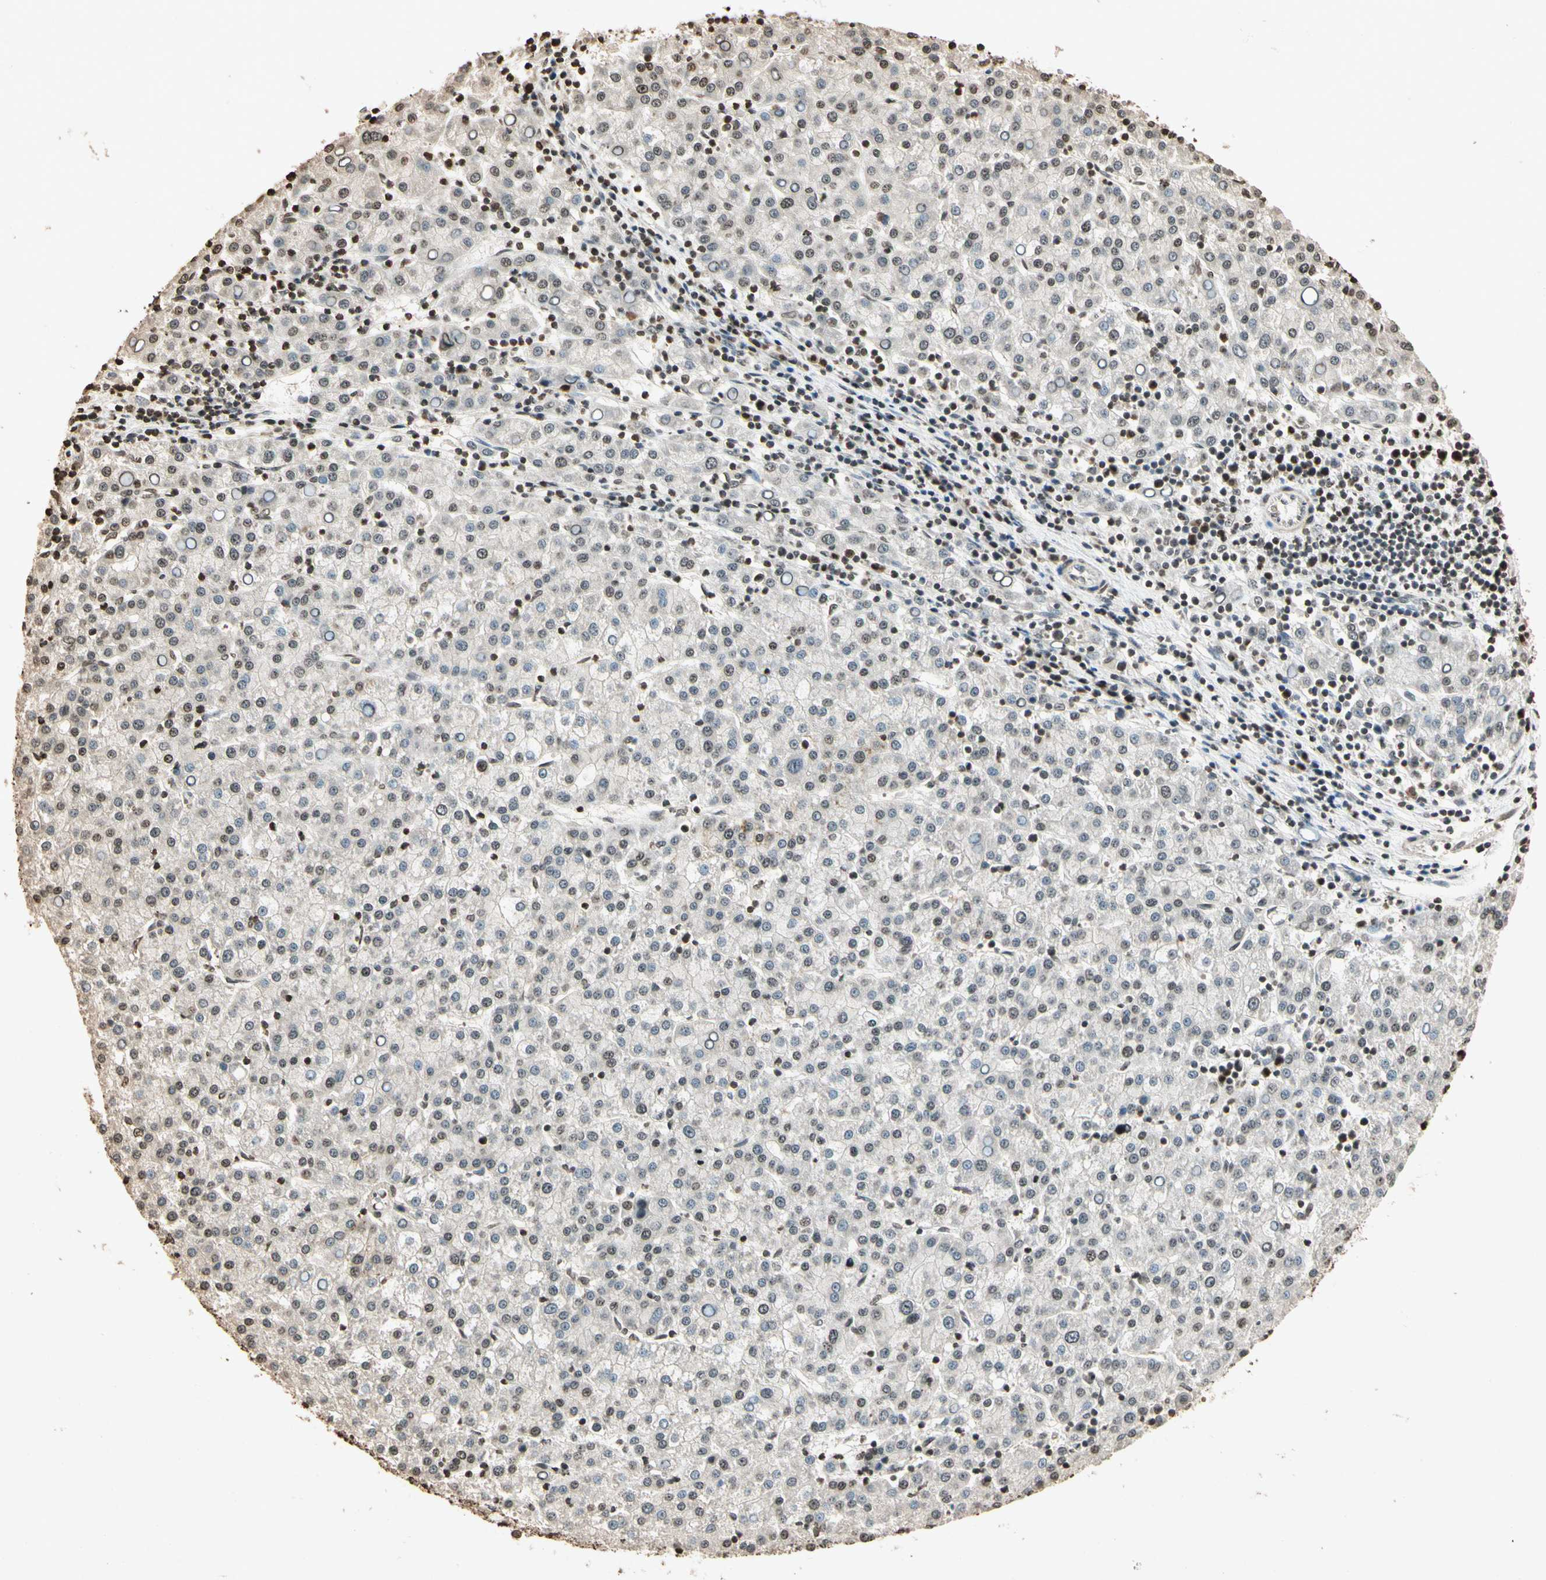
{"staining": {"intensity": "moderate", "quantity": "<25%", "location": "nuclear"}, "tissue": "liver cancer", "cell_type": "Tumor cells", "image_type": "cancer", "snomed": [{"axis": "morphology", "description": "Carcinoma, Hepatocellular, NOS"}, {"axis": "topography", "description": "Liver"}], "caption": "A low amount of moderate nuclear expression is seen in about <25% of tumor cells in liver hepatocellular carcinoma tissue. The staining is performed using DAB (3,3'-diaminobenzidine) brown chromogen to label protein expression. The nuclei are counter-stained blue using hematoxylin.", "gene": "TOP1", "patient": {"sex": "female", "age": 58}}